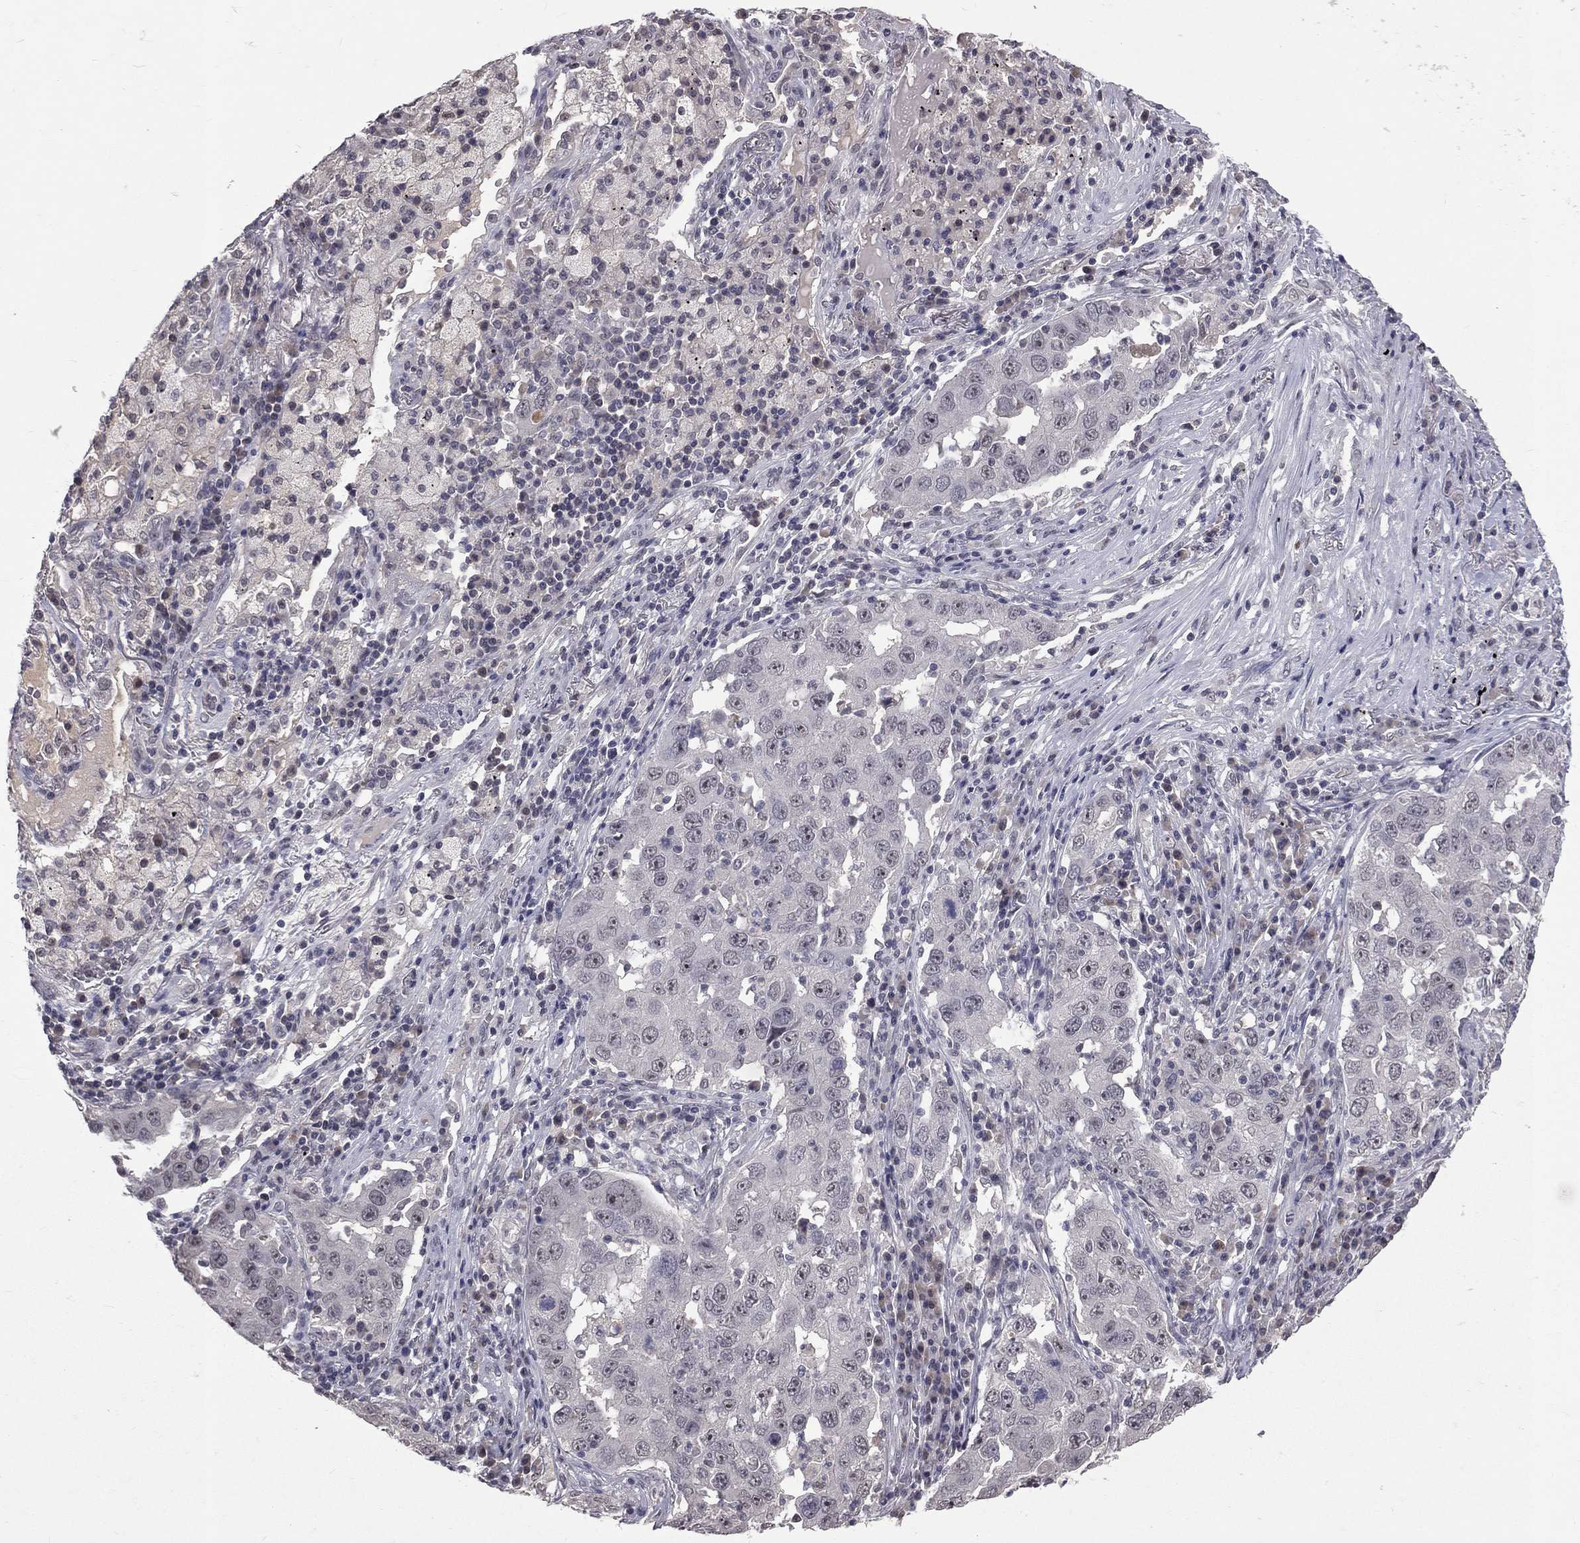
{"staining": {"intensity": "negative", "quantity": "none", "location": "none"}, "tissue": "lung cancer", "cell_type": "Tumor cells", "image_type": "cancer", "snomed": [{"axis": "morphology", "description": "Adenocarcinoma, NOS"}, {"axis": "topography", "description": "Lung"}], "caption": "IHC histopathology image of adenocarcinoma (lung) stained for a protein (brown), which reveals no positivity in tumor cells.", "gene": "DSG4", "patient": {"sex": "male", "age": 73}}